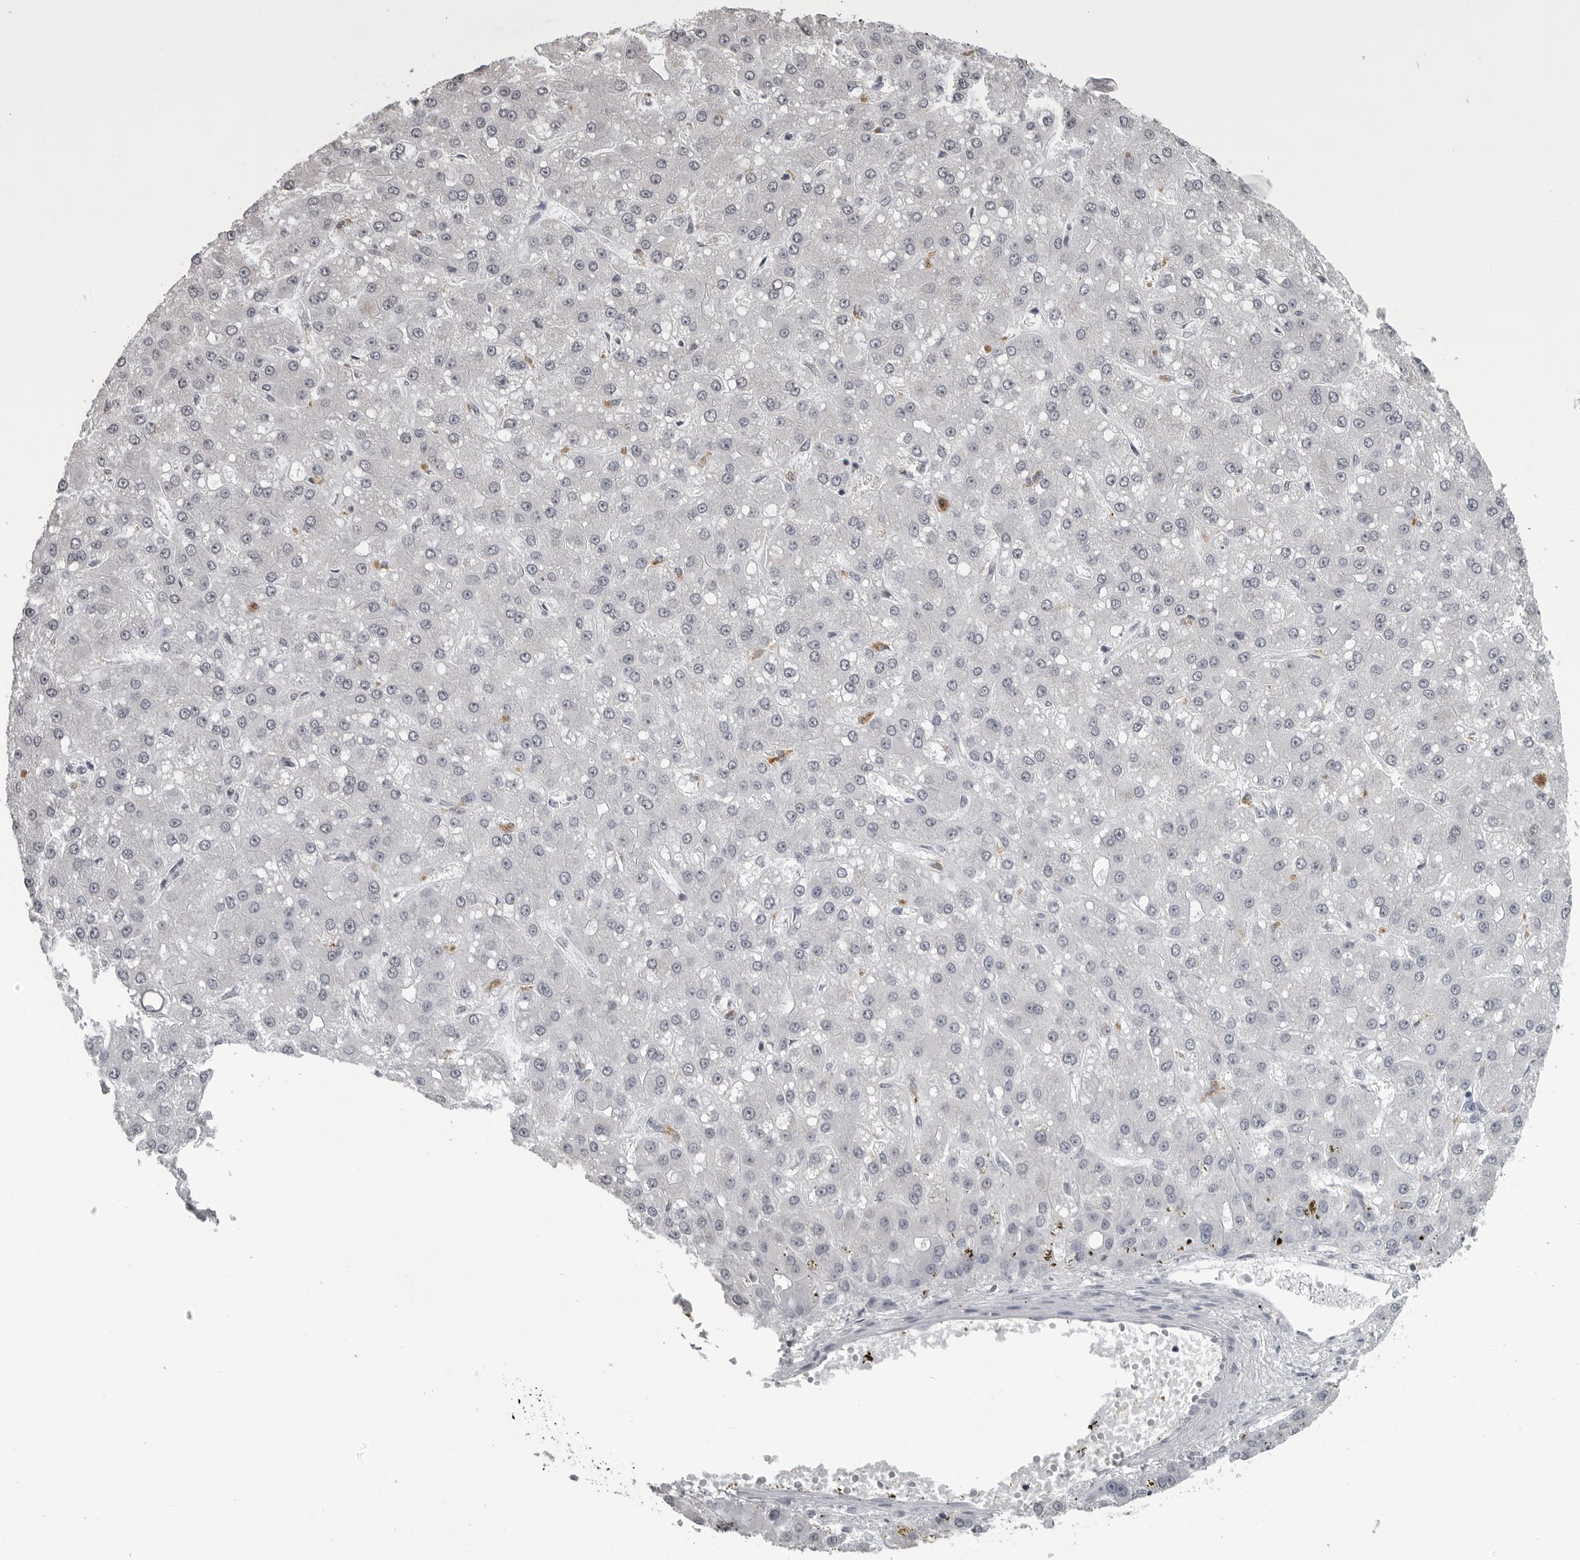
{"staining": {"intensity": "negative", "quantity": "none", "location": "none"}, "tissue": "liver cancer", "cell_type": "Tumor cells", "image_type": "cancer", "snomed": [{"axis": "morphology", "description": "Carcinoma, Hepatocellular, NOS"}, {"axis": "topography", "description": "Liver"}], "caption": "Immunohistochemistry (IHC) of human liver cancer displays no staining in tumor cells.", "gene": "DDX54", "patient": {"sex": "male", "age": 67}}